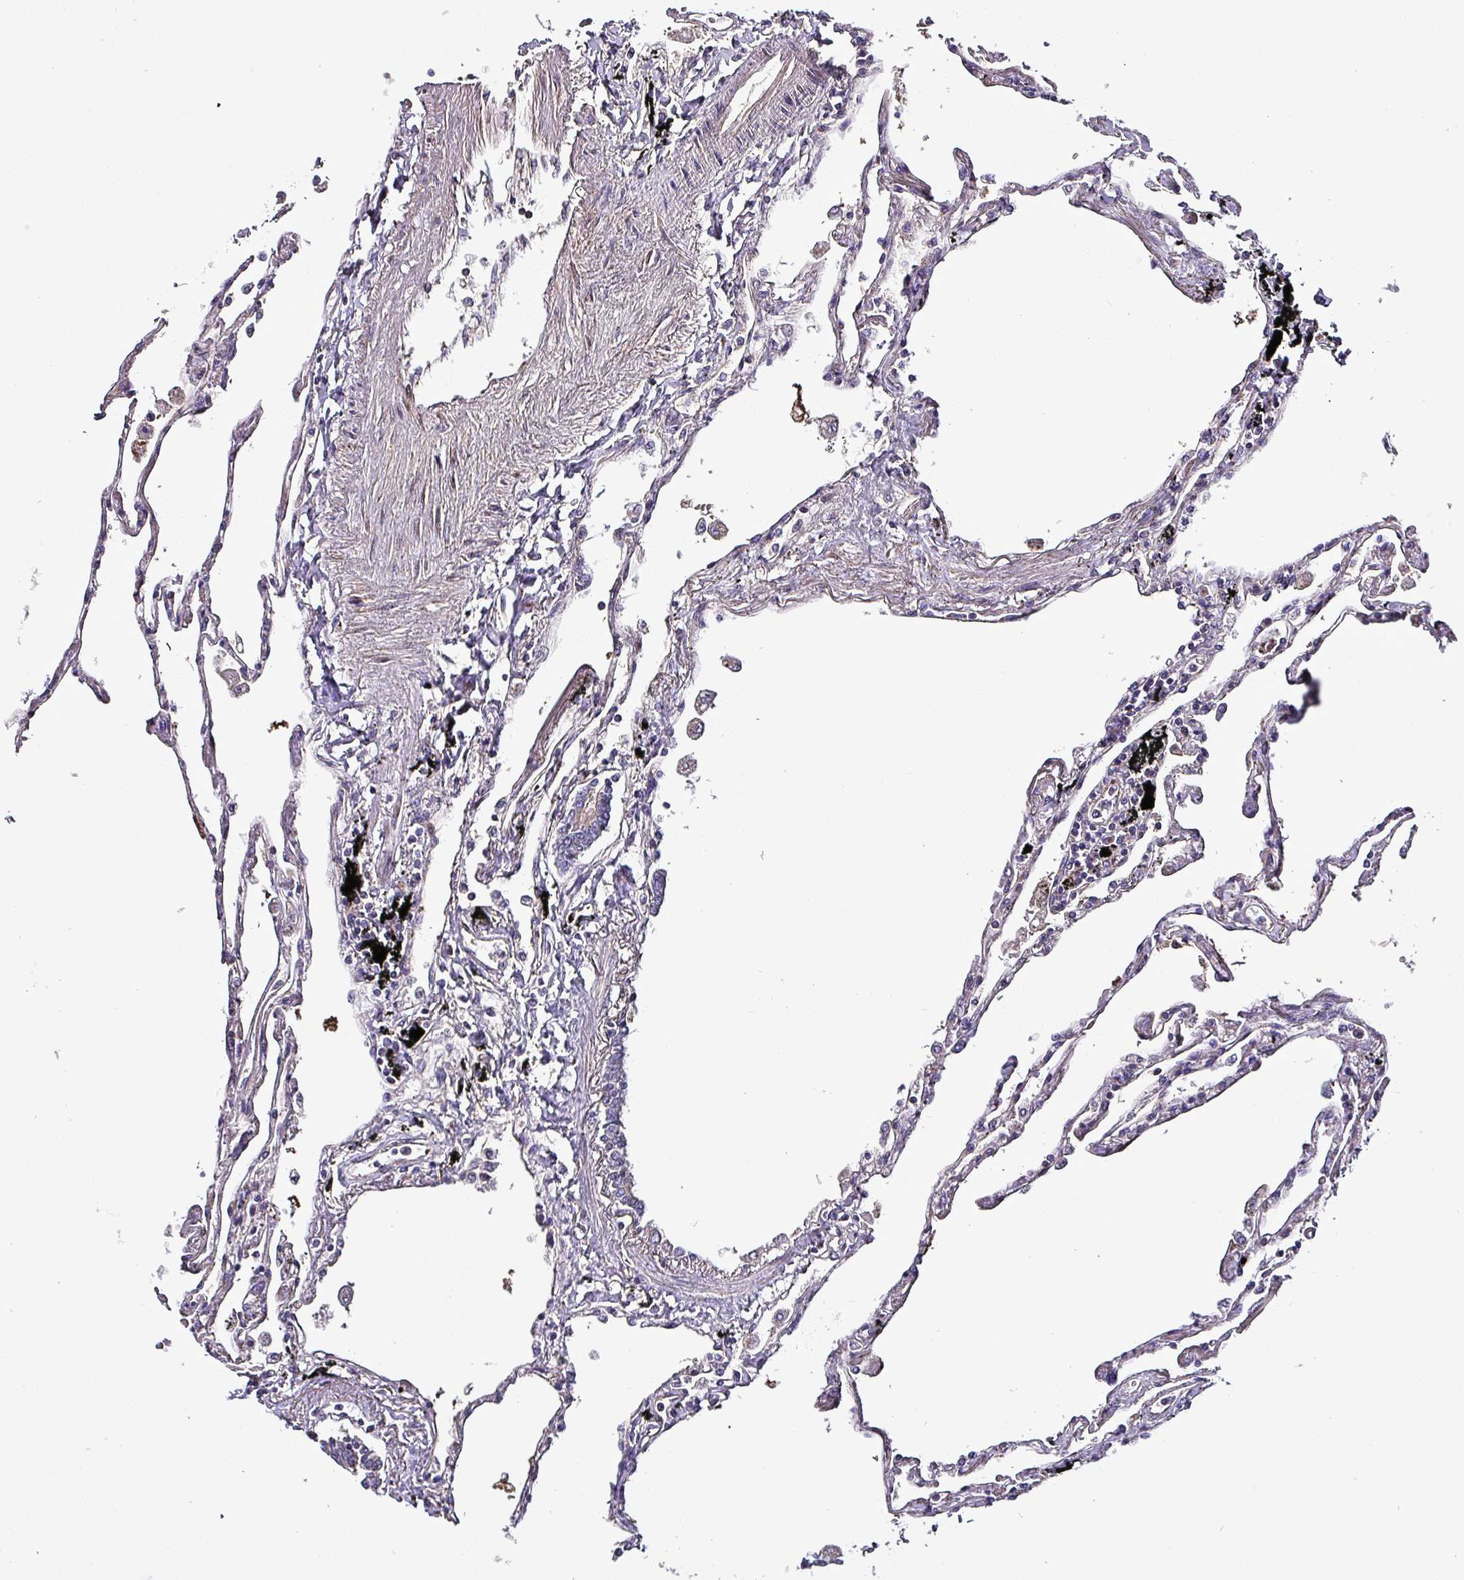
{"staining": {"intensity": "negative", "quantity": "none", "location": "none"}, "tissue": "lung", "cell_type": "Alveolar cells", "image_type": "normal", "snomed": [{"axis": "morphology", "description": "Normal tissue, NOS"}, {"axis": "topography", "description": "Lung"}], "caption": "IHC image of benign lung stained for a protein (brown), which reveals no positivity in alveolar cells. (DAB immunohistochemistry (IHC) with hematoxylin counter stain).", "gene": "VAMP4", "patient": {"sex": "female", "age": 67}}